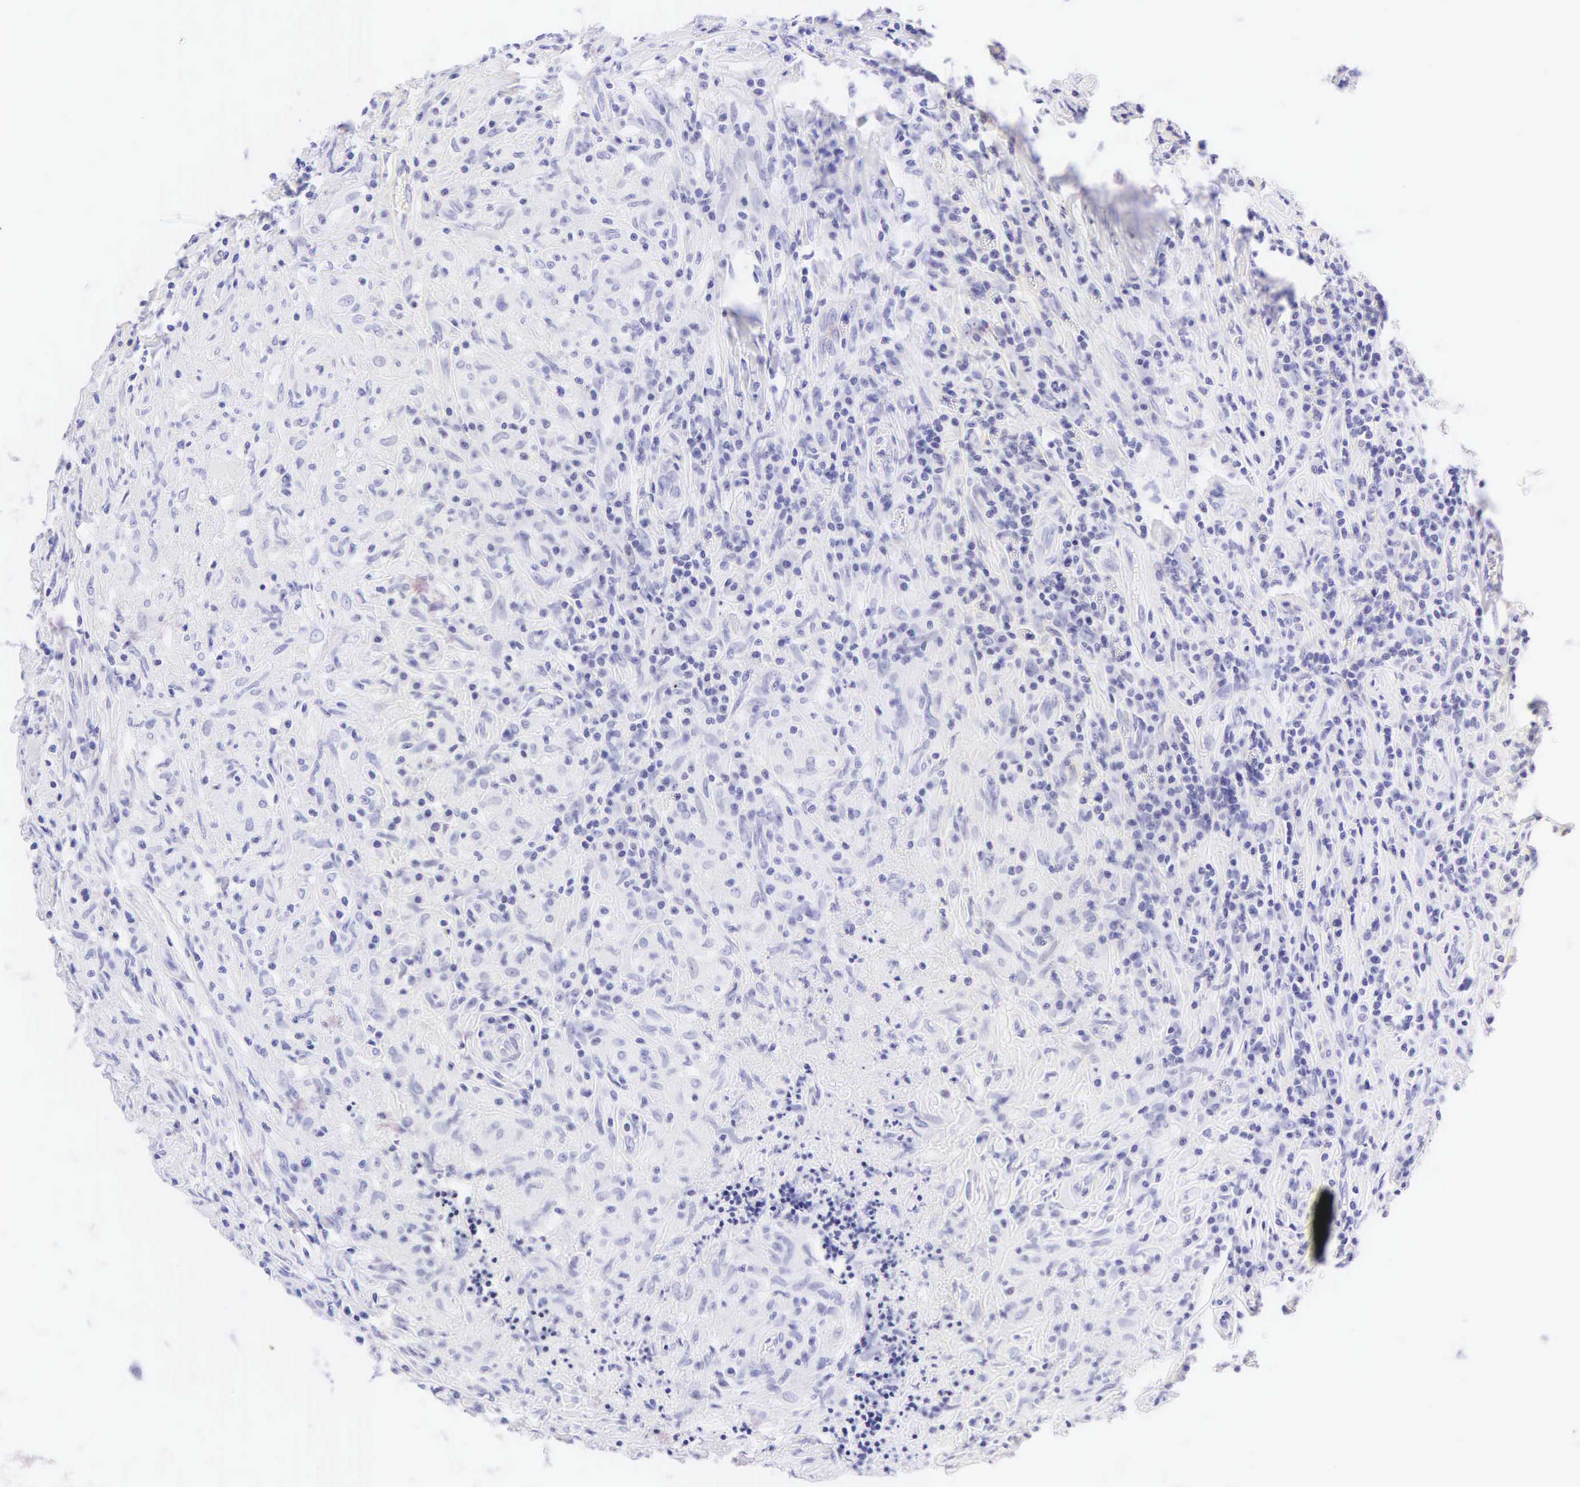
{"staining": {"intensity": "negative", "quantity": "none", "location": "none"}, "tissue": "testis cancer", "cell_type": "Tumor cells", "image_type": "cancer", "snomed": [{"axis": "morphology", "description": "Seminoma, NOS"}, {"axis": "topography", "description": "Testis"}], "caption": "Tumor cells show no significant protein expression in seminoma (testis).", "gene": "KRT20", "patient": {"sex": "male", "age": 34}}